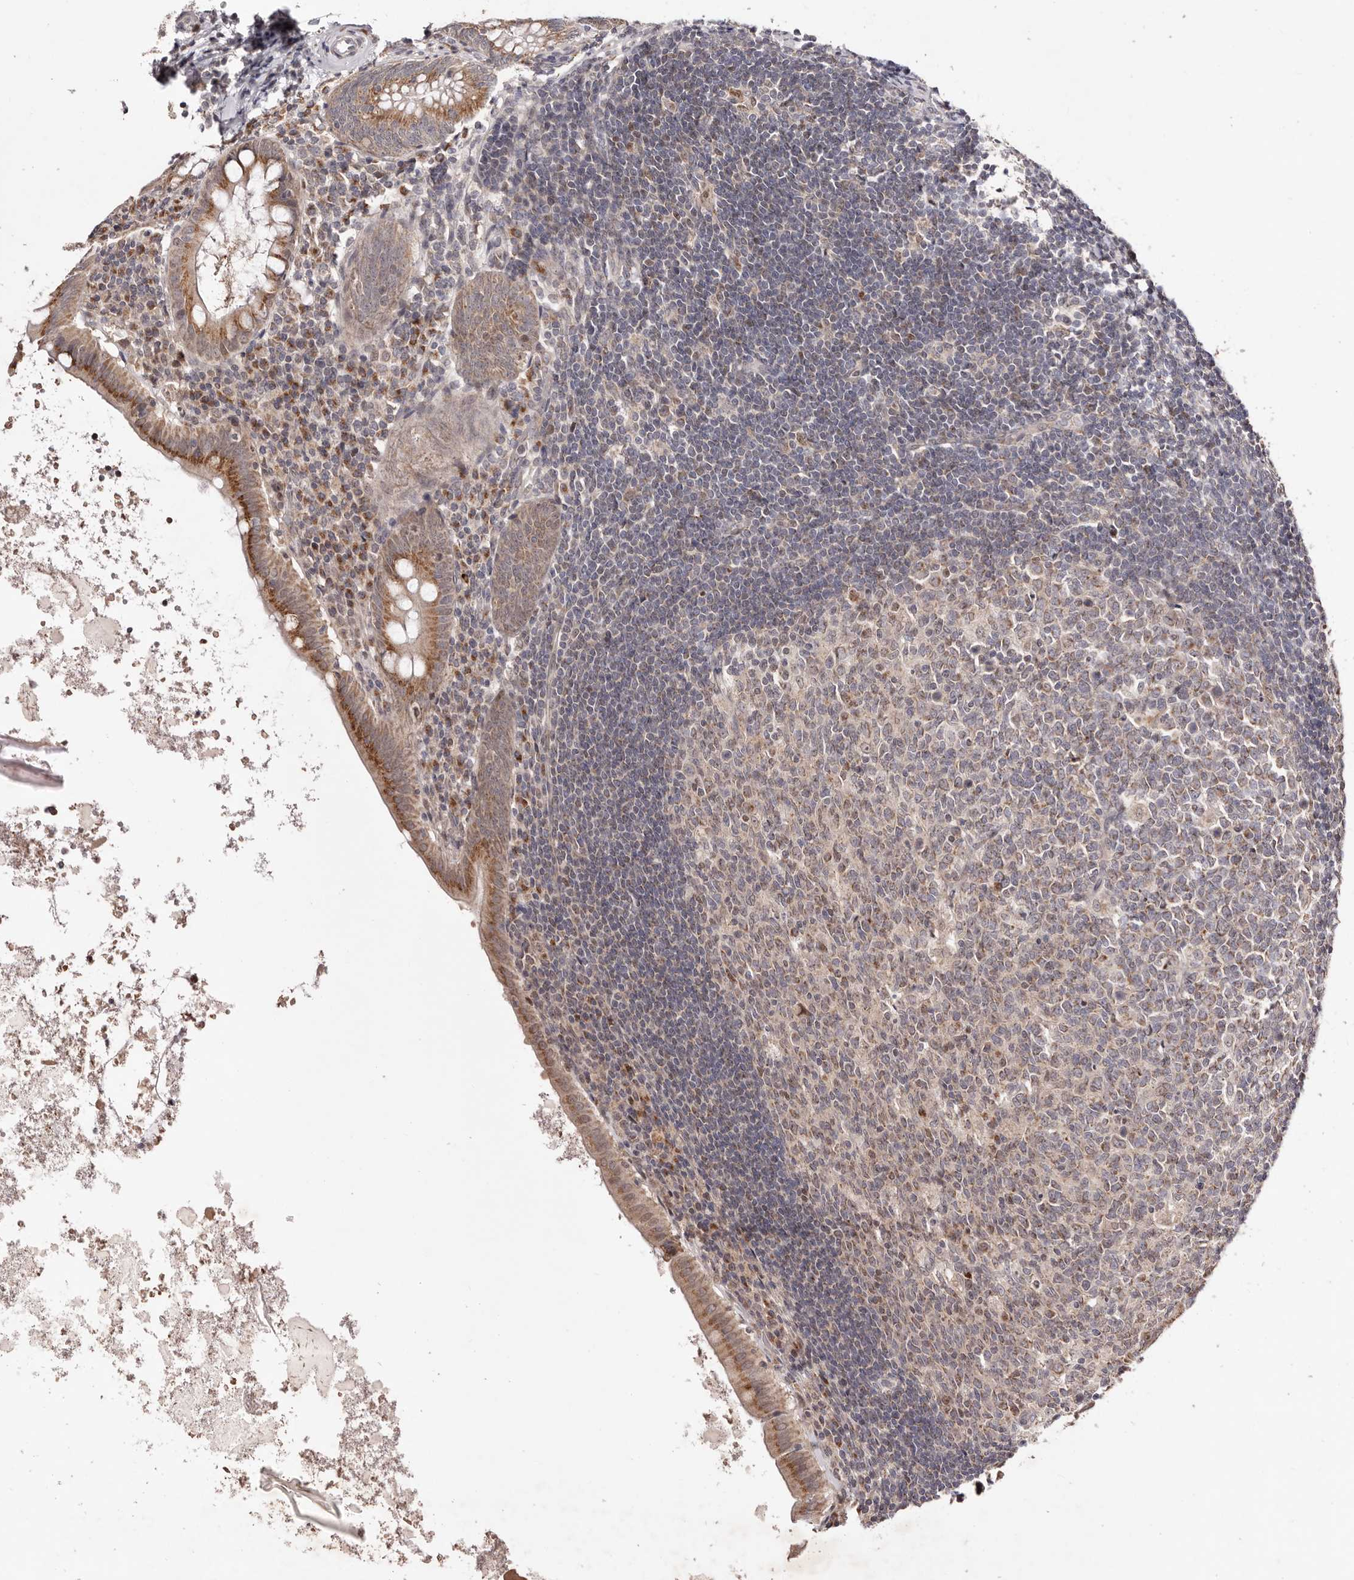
{"staining": {"intensity": "moderate", "quantity": ">75%", "location": "cytoplasmic/membranous"}, "tissue": "appendix", "cell_type": "Glandular cells", "image_type": "normal", "snomed": [{"axis": "morphology", "description": "Normal tissue, NOS"}, {"axis": "topography", "description": "Appendix"}], "caption": "The immunohistochemical stain highlights moderate cytoplasmic/membranous positivity in glandular cells of benign appendix. The staining was performed using DAB to visualize the protein expression in brown, while the nuclei were stained in blue with hematoxylin (Magnification: 20x).", "gene": "EGR3", "patient": {"sex": "female", "age": 54}}